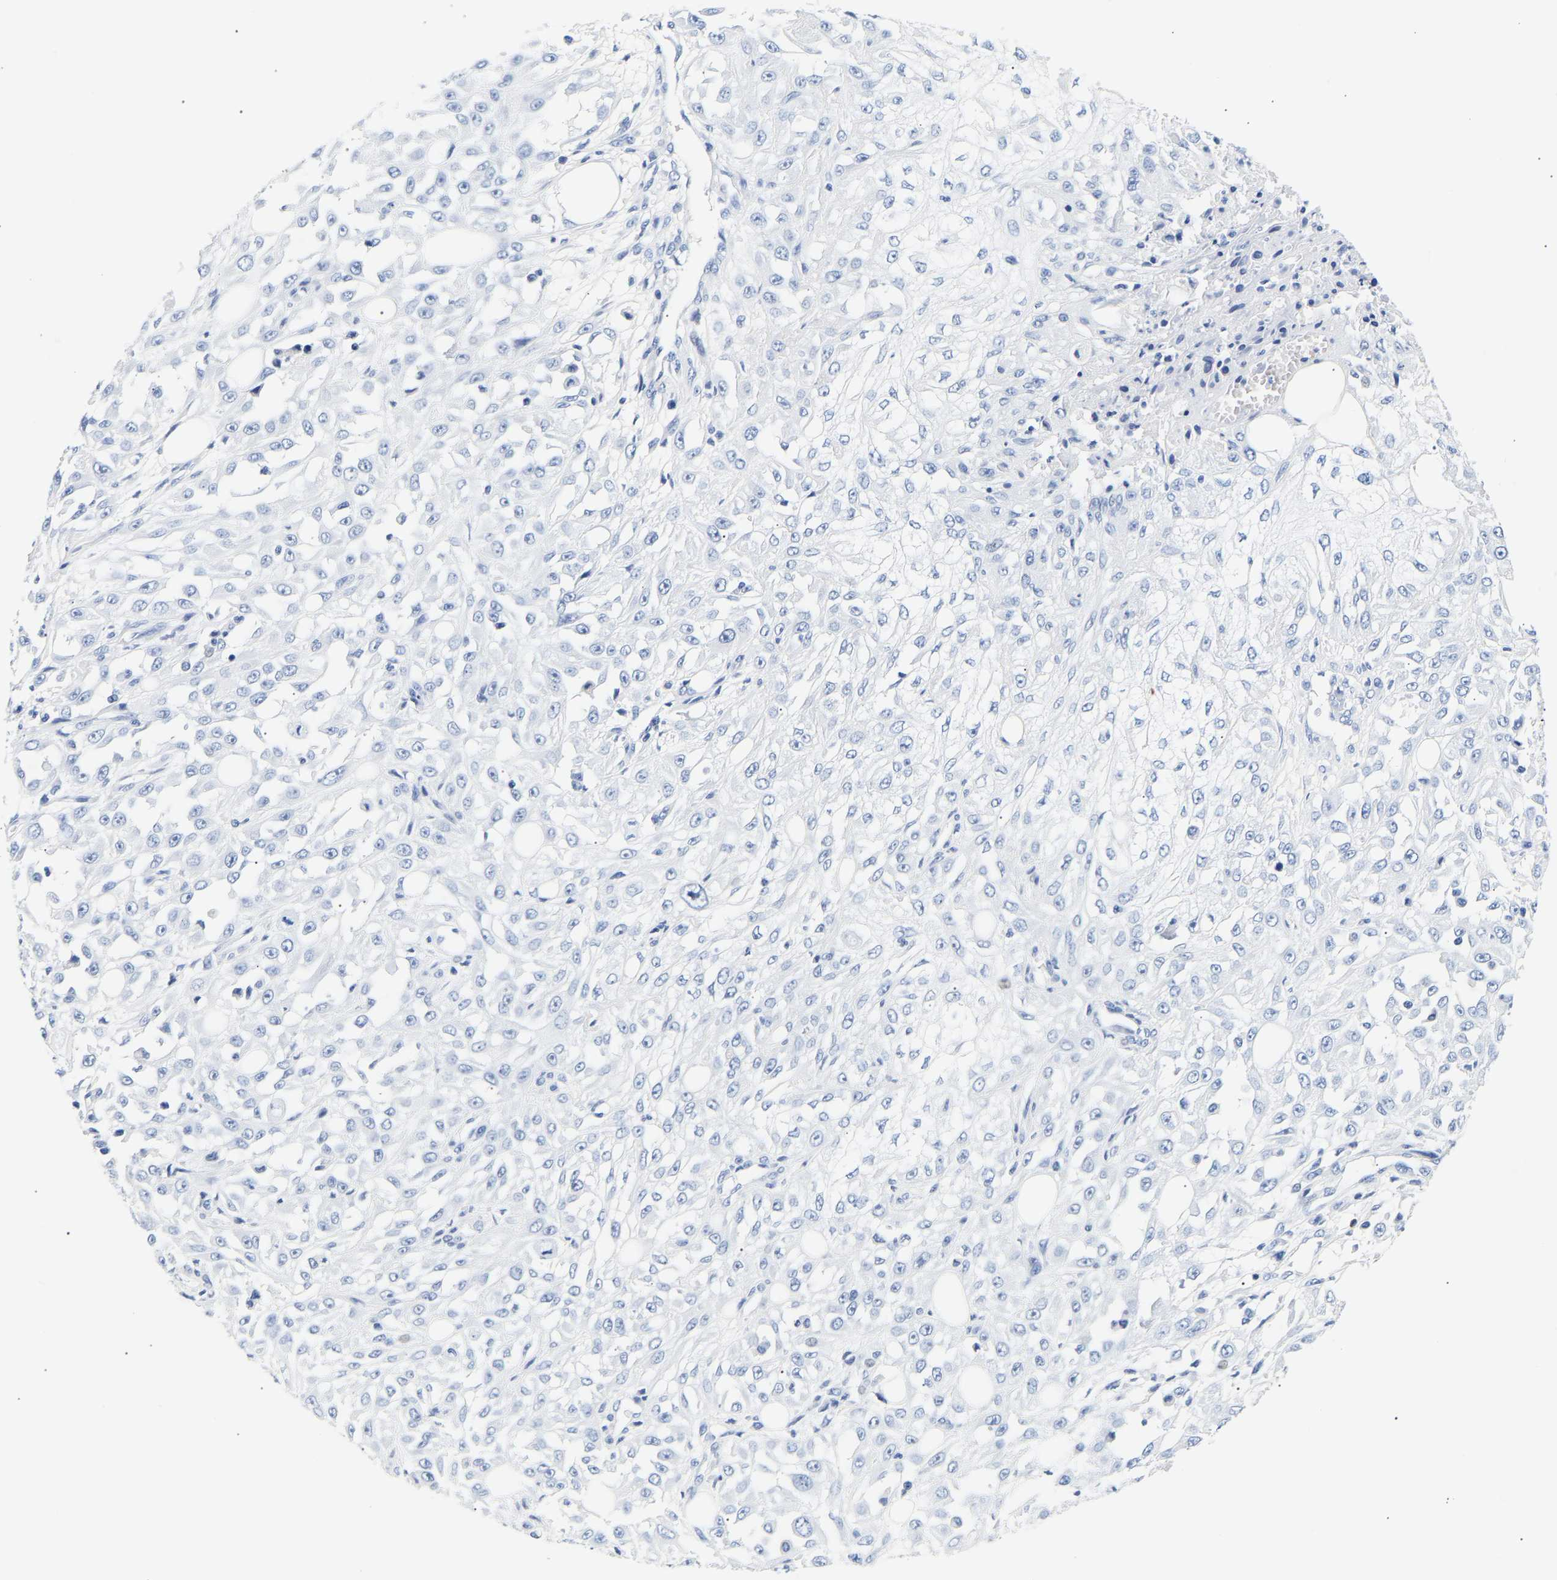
{"staining": {"intensity": "negative", "quantity": "none", "location": "none"}, "tissue": "skin cancer", "cell_type": "Tumor cells", "image_type": "cancer", "snomed": [{"axis": "morphology", "description": "Squamous cell carcinoma, NOS"}, {"axis": "morphology", "description": "Squamous cell carcinoma, metastatic, NOS"}, {"axis": "topography", "description": "Skin"}, {"axis": "topography", "description": "Lymph node"}], "caption": "This is a micrograph of immunohistochemistry (IHC) staining of skin cancer (metastatic squamous cell carcinoma), which shows no staining in tumor cells.", "gene": "SPINK2", "patient": {"sex": "male", "age": 75}}